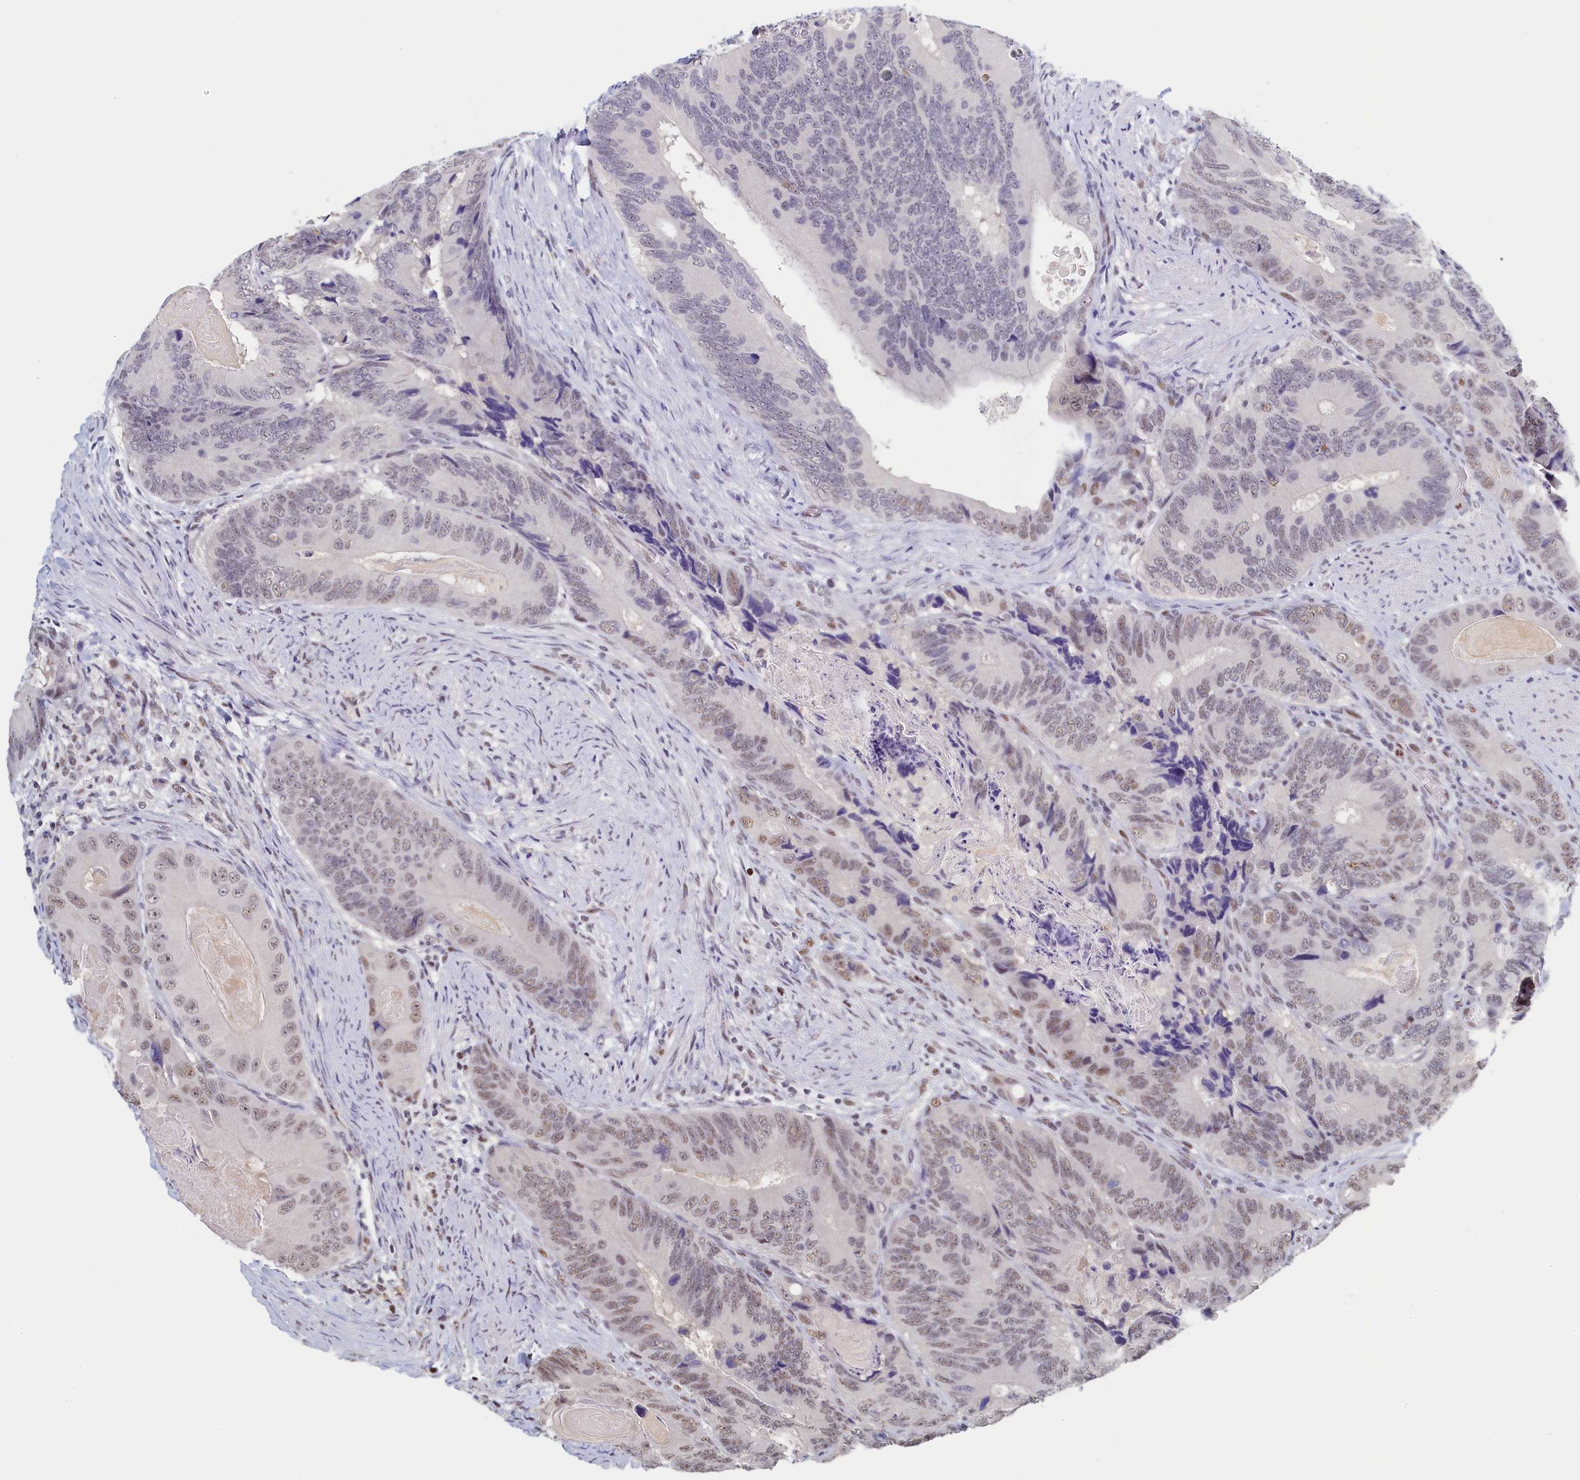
{"staining": {"intensity": "moderate", "quantity": "<25%", "location": "nuclear"}, "tissue": "colorectal cancer", "cell_type": "Tumor cells", "image_type": "cancer", "snomed": [{"axis": "morphology", "description": "Adenocarcinoma, NOS"}, {"axis": "topography", "description": "Colon"}], "caption": "This micrograph displays immunohistochemistry (IHC) staining of colorectal adenocarcinoma, with low moderate nuclear expression in approximately <25% of tumor cells.", "gene": "MOSPD3", "patient": {"sex": "male", "age": 84}}